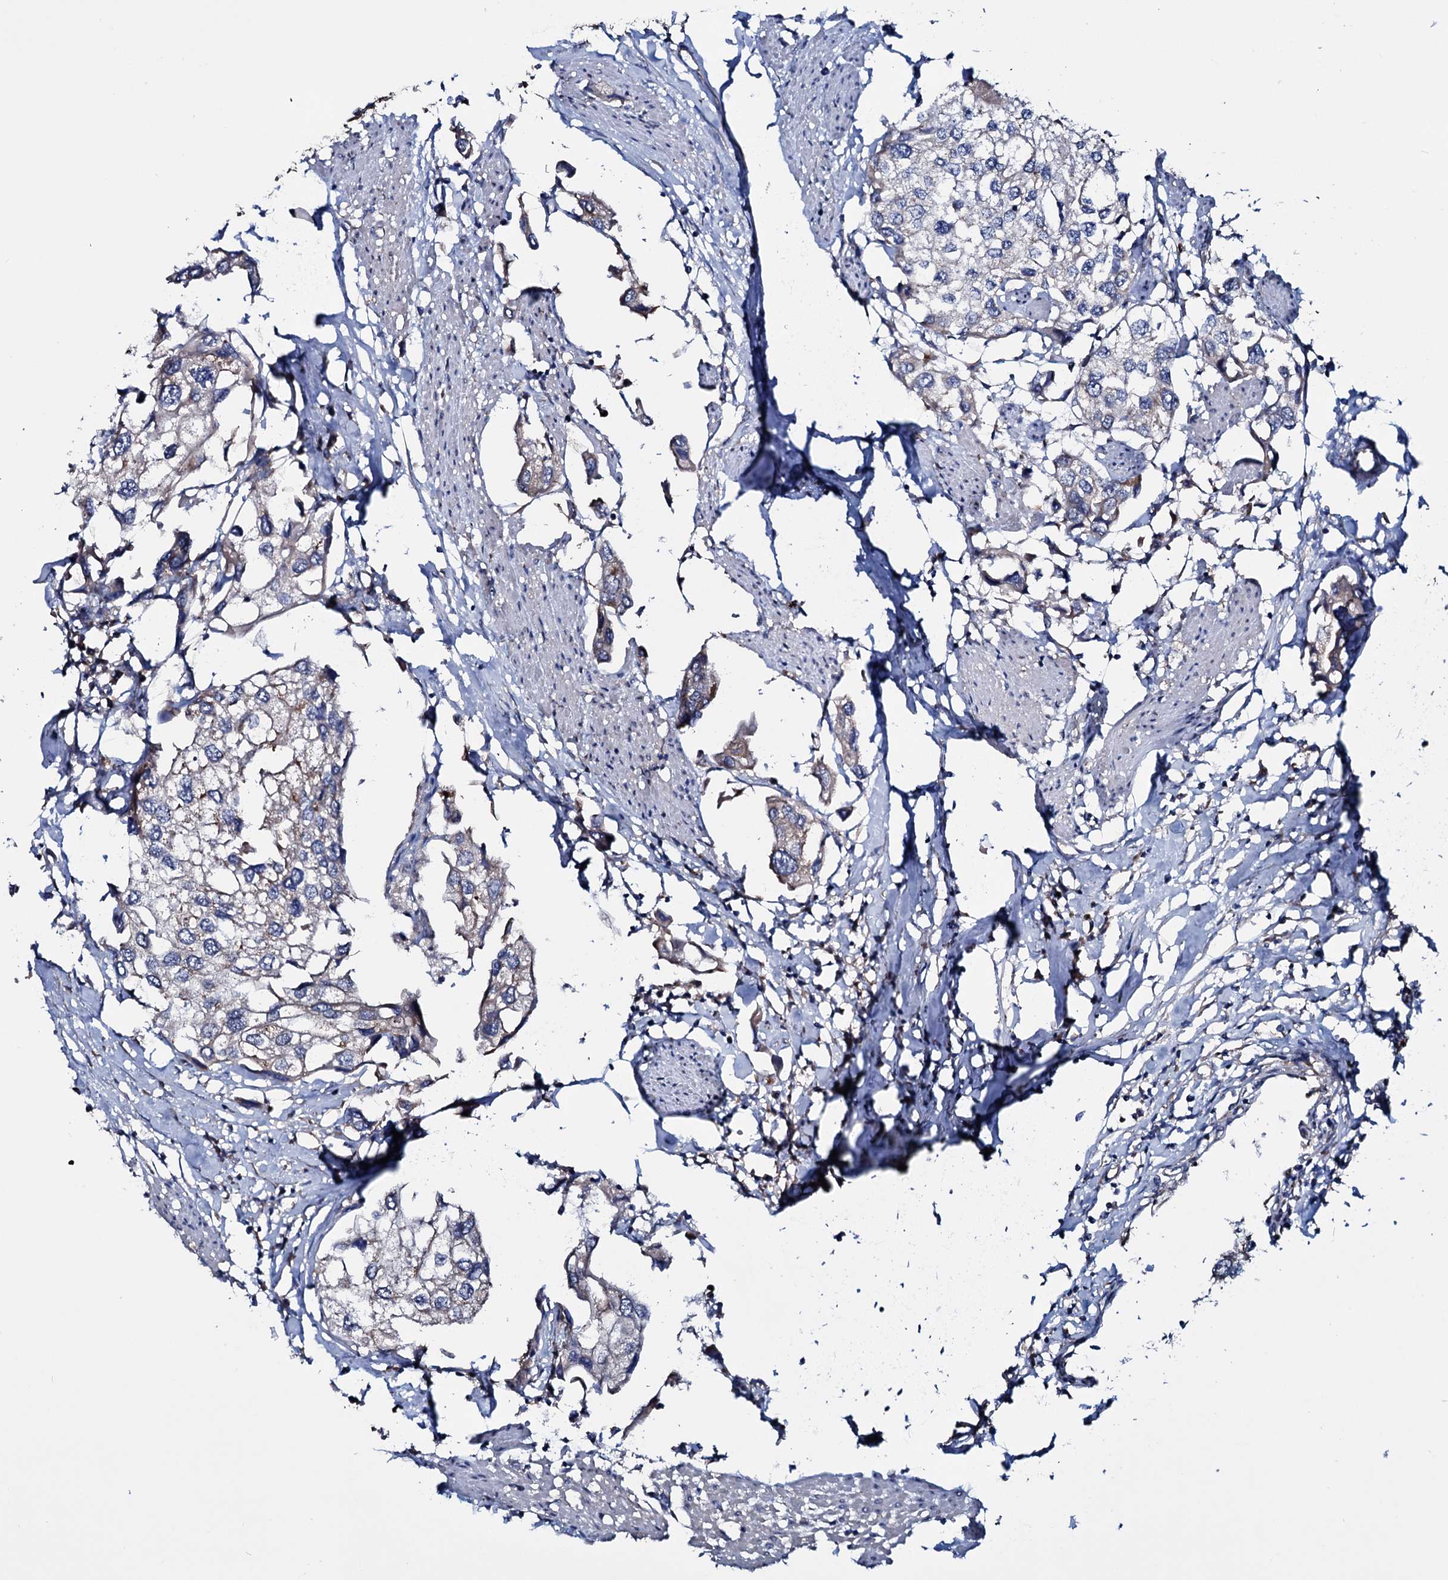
{"staining": {"intensity": "weak", "quantity": "<25%", "location": "cytoplasmic/membranous"}, "tissue": "urothelial cancer", "cell_type": "Tumor cells", "image_type": "cancer", "snomed": [{"axis": "morphology", "description": "Urothelial carcinoma, High grade"}, {"axis": "topography", "description": "Urinary bladder"}], "caption": "The image demonstrates no staining of tumor cells in high-grade urothelial carcinoma.", "gene": "EYA4", "patient": {"sex": "male", "age": 64}}